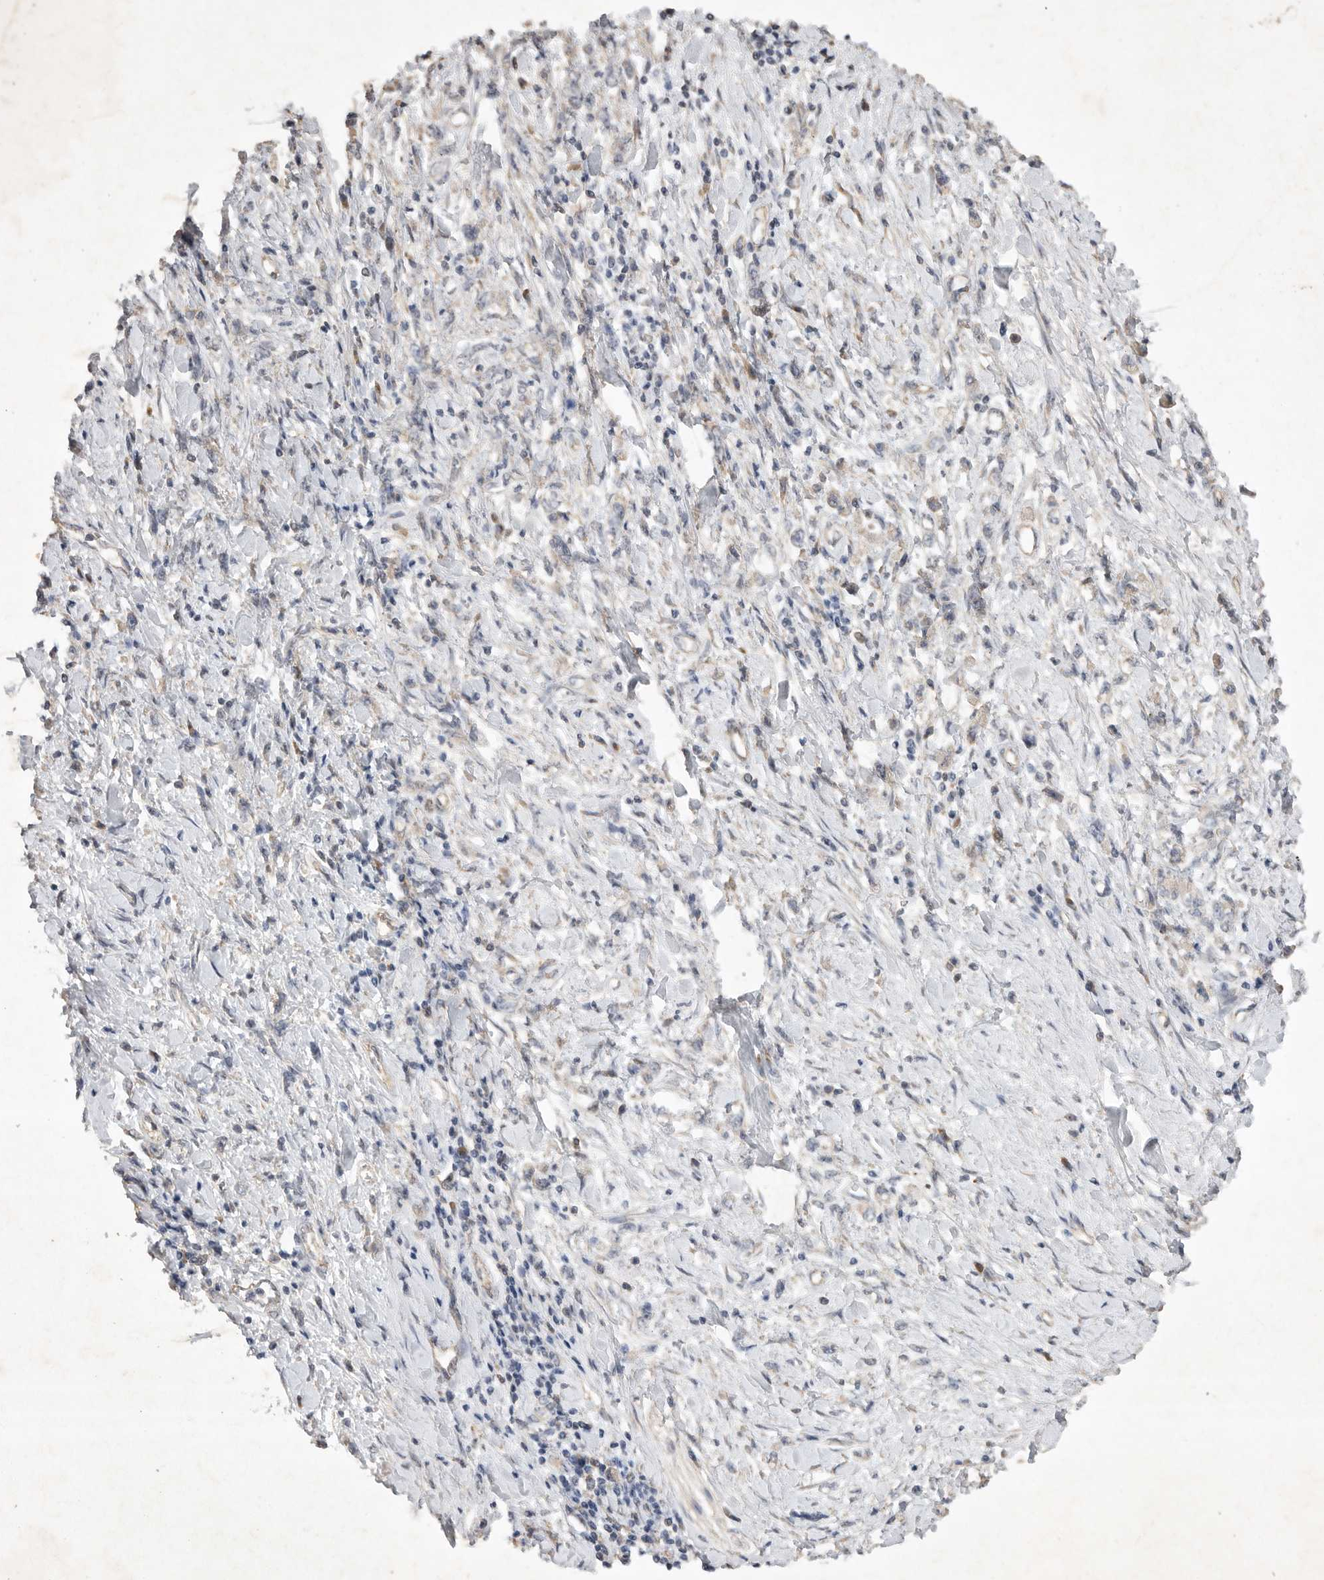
{"staining": {"intensity": "negative", "quantity": "none", "location": "none"}, "tissue": "stomach cancer", "cell_type": "Tumor cells", "image_type": "cancer", "snomed": [{"axis": "morphology", "description": "Adenocarcinoma, NOS"}, {"axis": "topography", "description": "Stomach"}], "caption": "DAB (3,3'-diaminobenzidine) immunohistochemical staining of stomach cancer demonstrates no significant staining in tumor cells.", "gene": "EDEM3", "patient": {"sex": "female", "age": 76}}